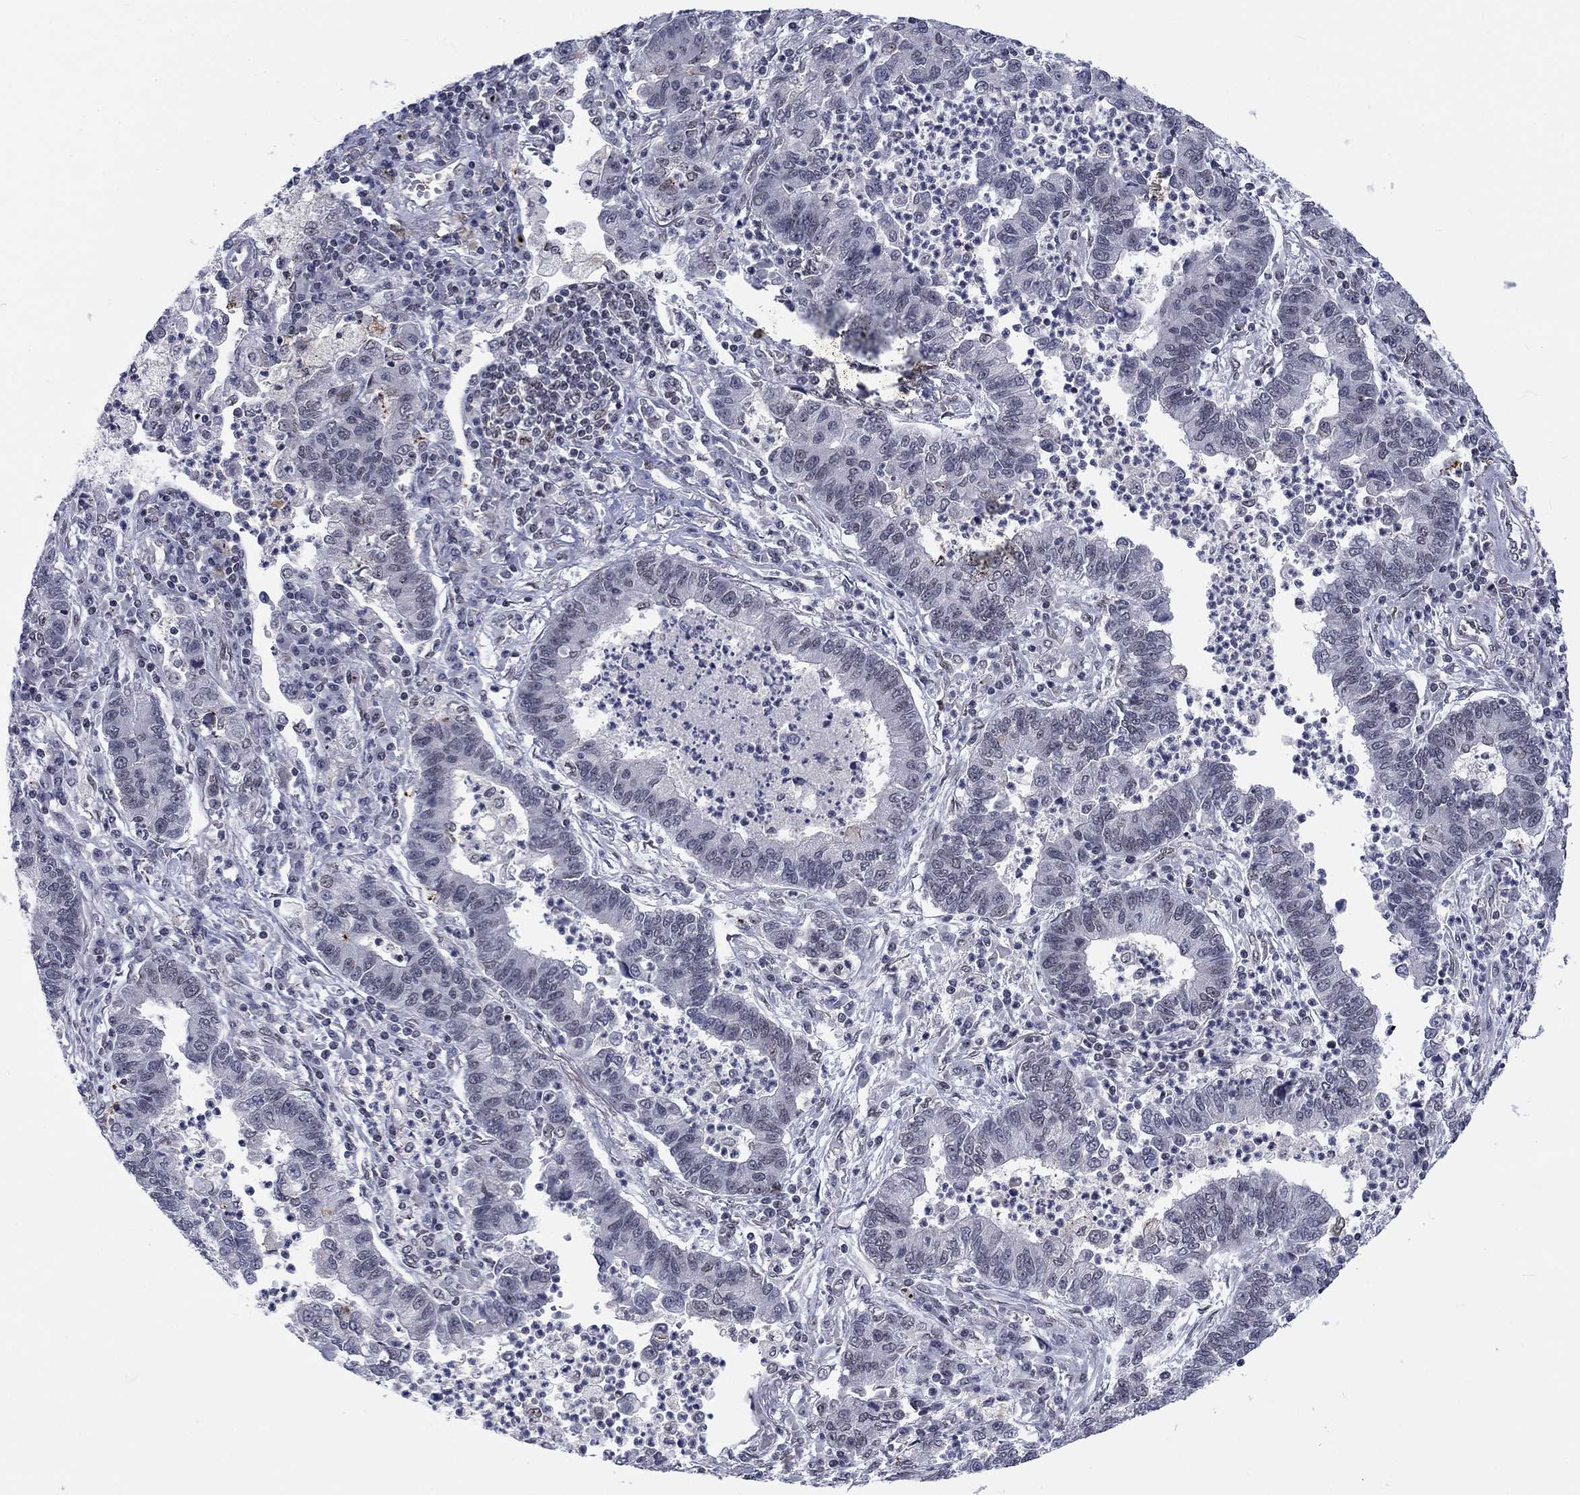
{"staining": {"intensity": "negative", "quantity": "none", "location": "none"}, "tissue": "lung cancer", "cell_type": "Tumor cells", "image_type": "cancer", "snomed": [{"axis": "morphology", "description": "Adenocarcinoma, NOS"}, {"axis": "topography", "description": "Lung"}], "caption": "High power microscopy image of an immunohistochemistry (IHC) photomicrograph of lung cancer (adenocarcinoma), revealing no significant positivity in tumor cells.", "gene": "FYTTD1", "patient": {"sex": "female", "age": 57}}